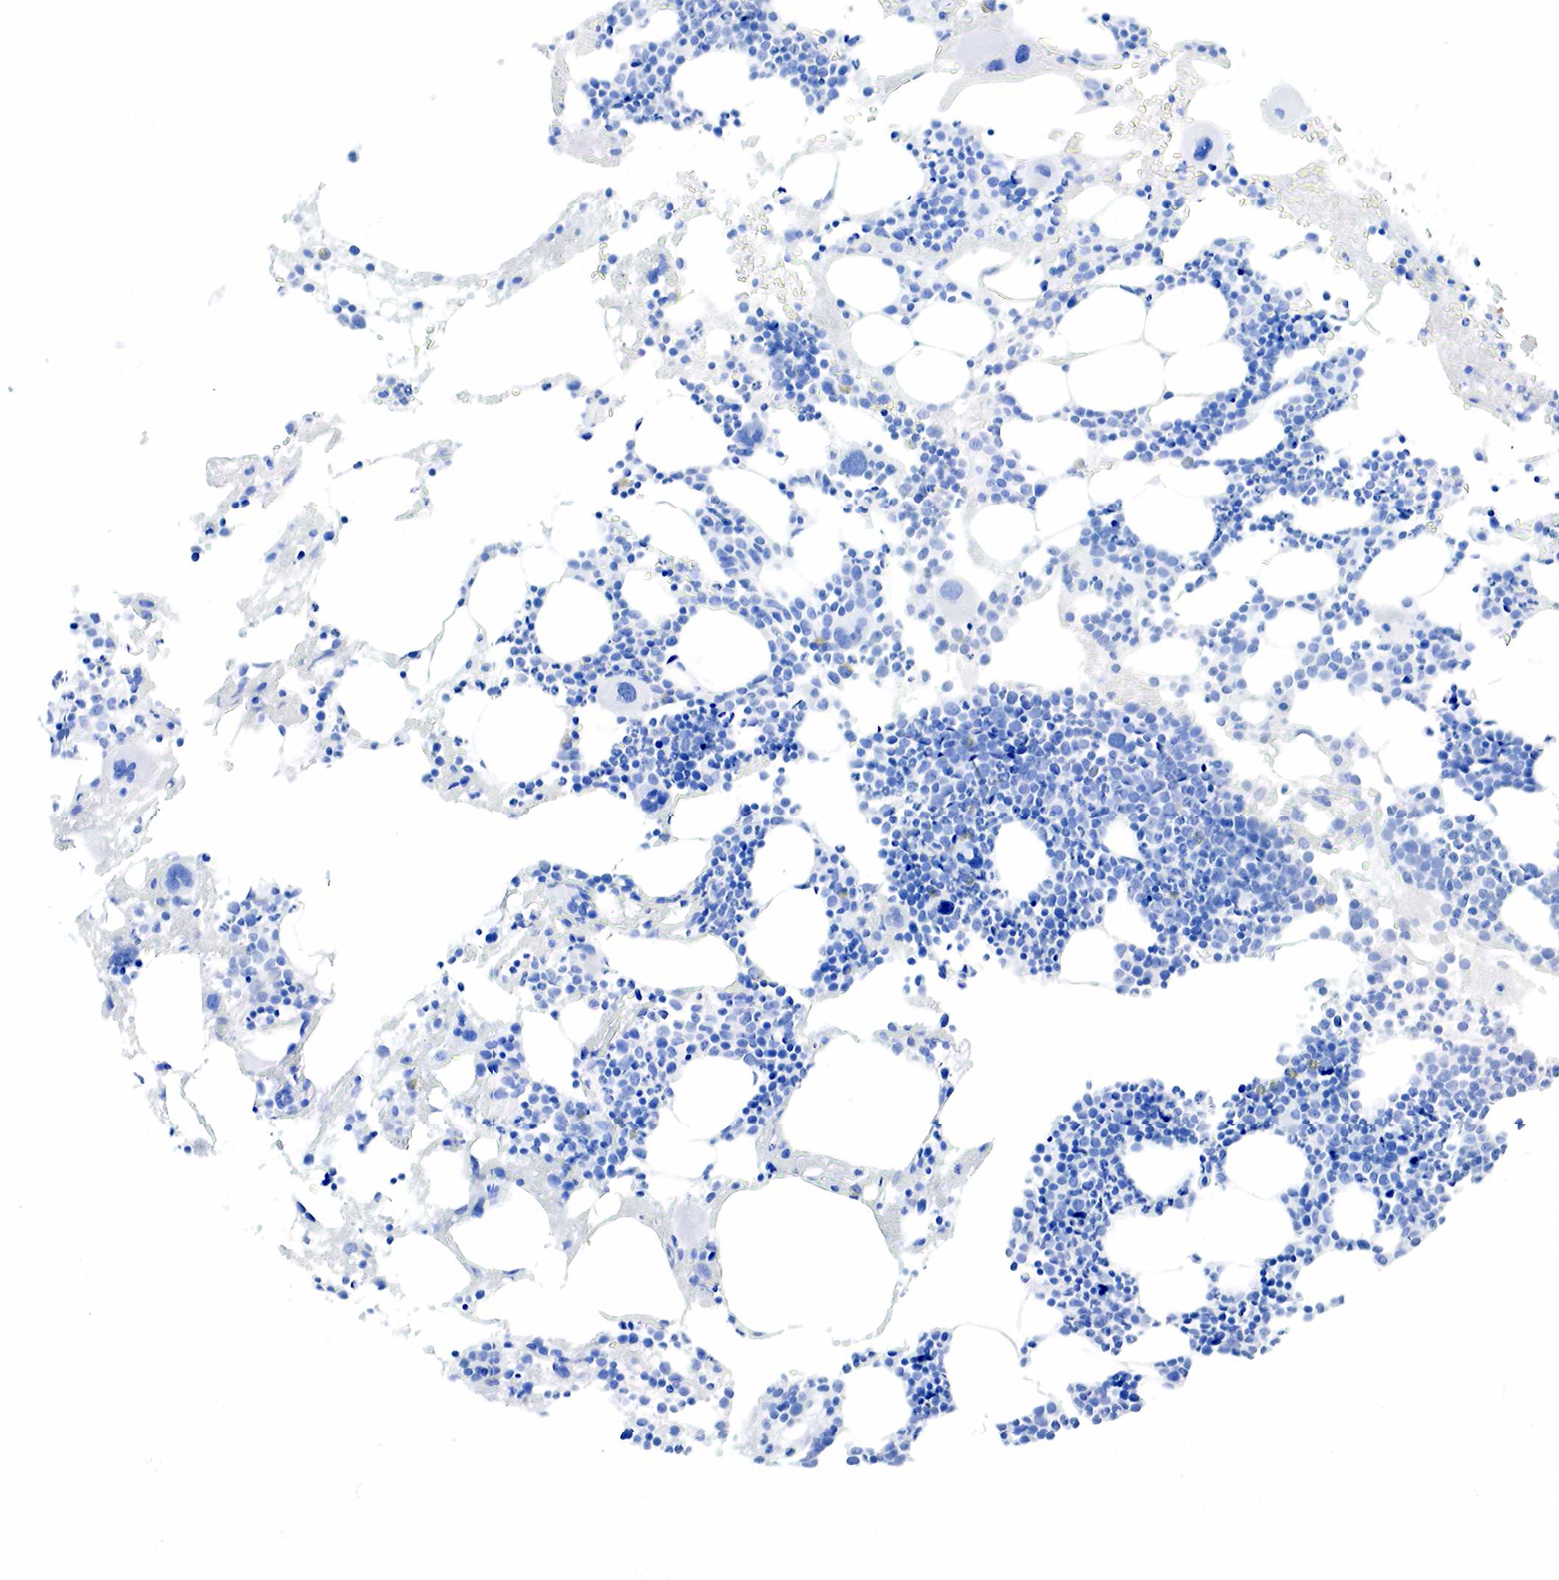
{"staining": {"intensity": "negative", "quantity": "none", "location": "none"}, "tissue": "bone marrow", "cell_type": "Hematopoietic cells", "image_type": "normal", "snomed": [{"axis": "morphology", "description": "Normal tissue, NOS"}, {"axis": "topography", "description": "Bone marrow"}], "caption": "Micrograph shows no significant protein positivity in hematopoietic cells of unremarkable bone marrow.", "gene": "KRT7", "patient": {"sex": "male", "age": 75}}